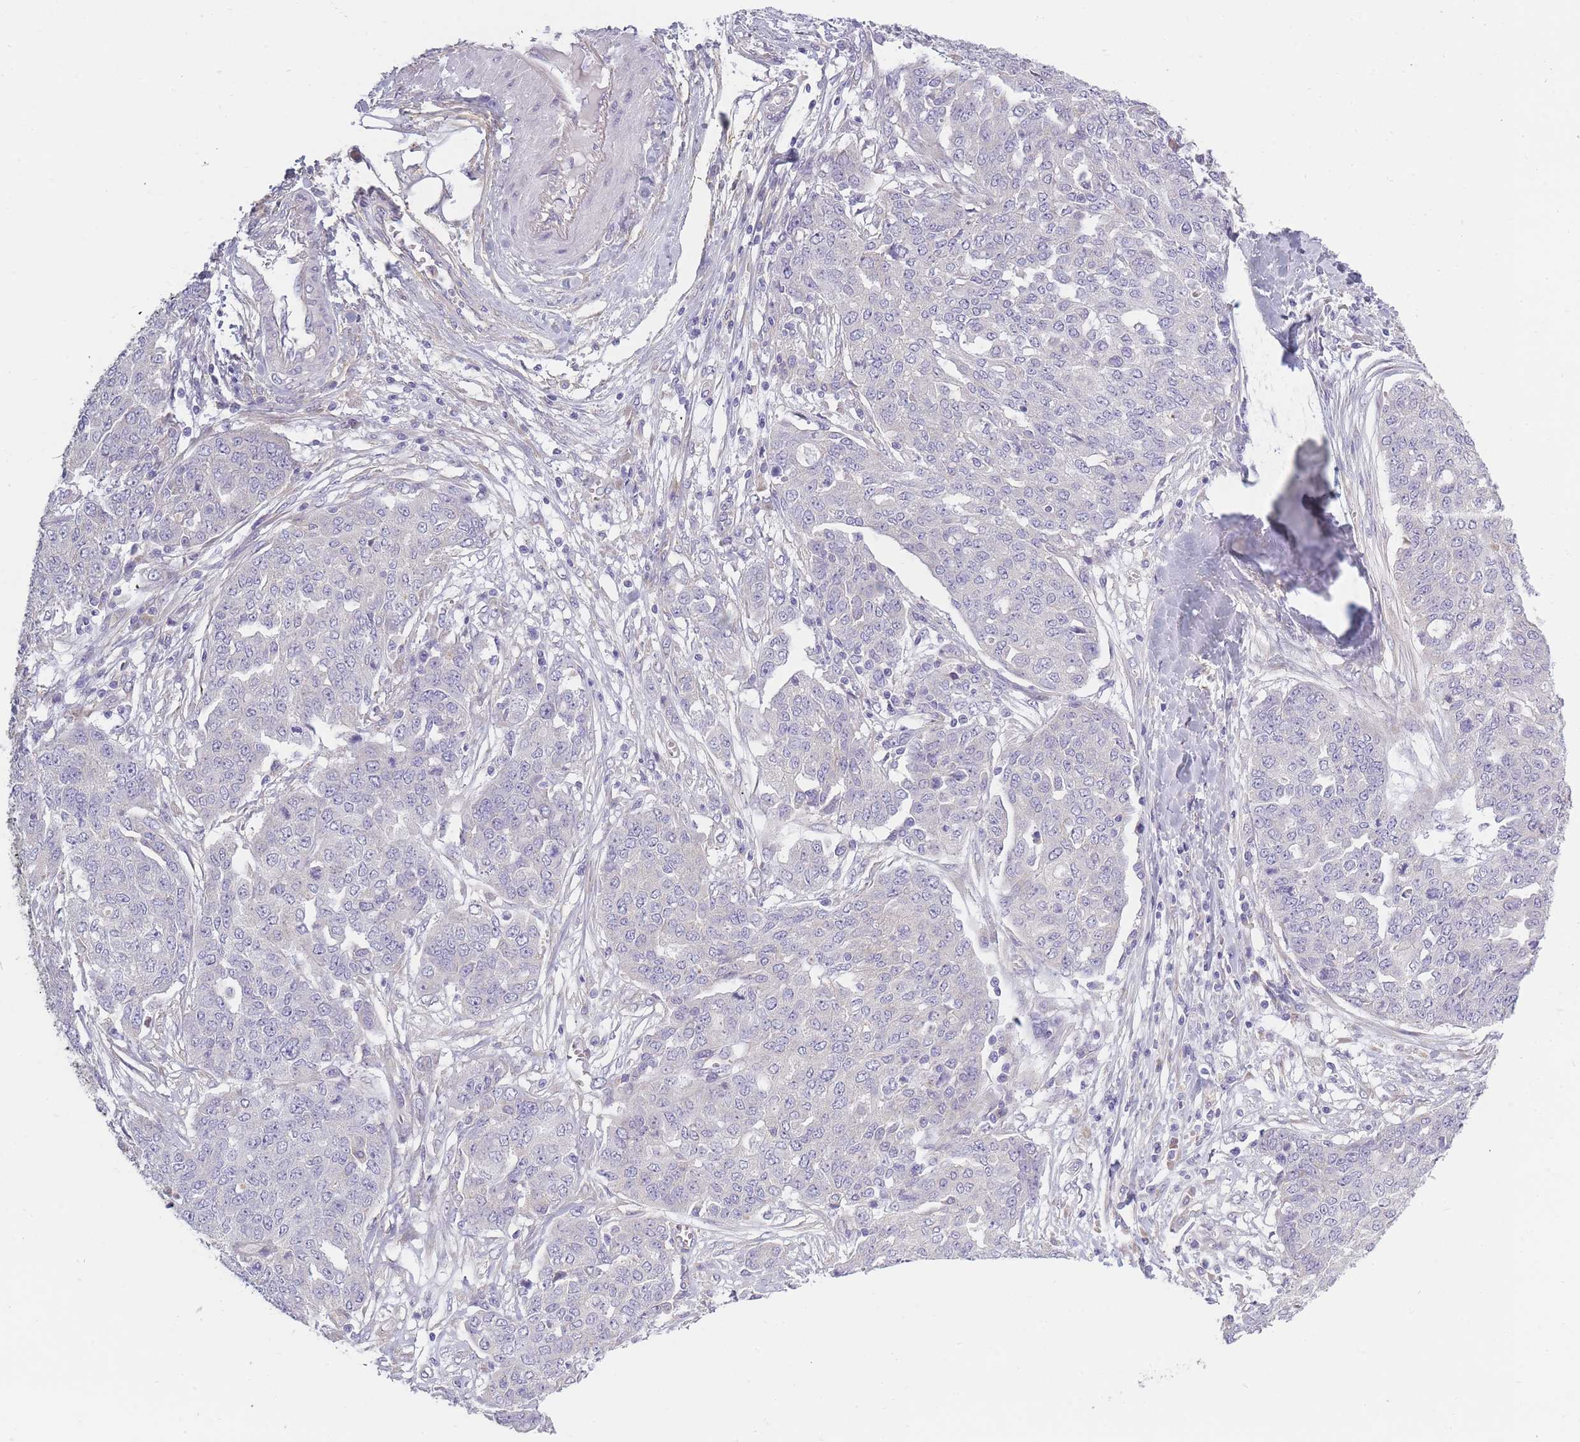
{"staining": {"intensity": "negative", "quantity": "none", "location": "none"}, "tissue": "ovarian cancer", "cell_type": "Tumor cells", "image_type": "cancer", "snomed": [{"axis": "morphology", "description": "Cystadenocarcinoma, serous, NOS"}, {"axis": "topography", "description": "Soft tissue"}, {"axis": "topography", "description": "Ovary"}], "caption": "DAB (3,3'-diaminobenzidine) immunohistochemical staining of serous cystadenocarcinoma (ovarian) shows no significant expression in tumor cells.", "gene": "AP3M2", "patient": {"sex": "female", "age": 57}}